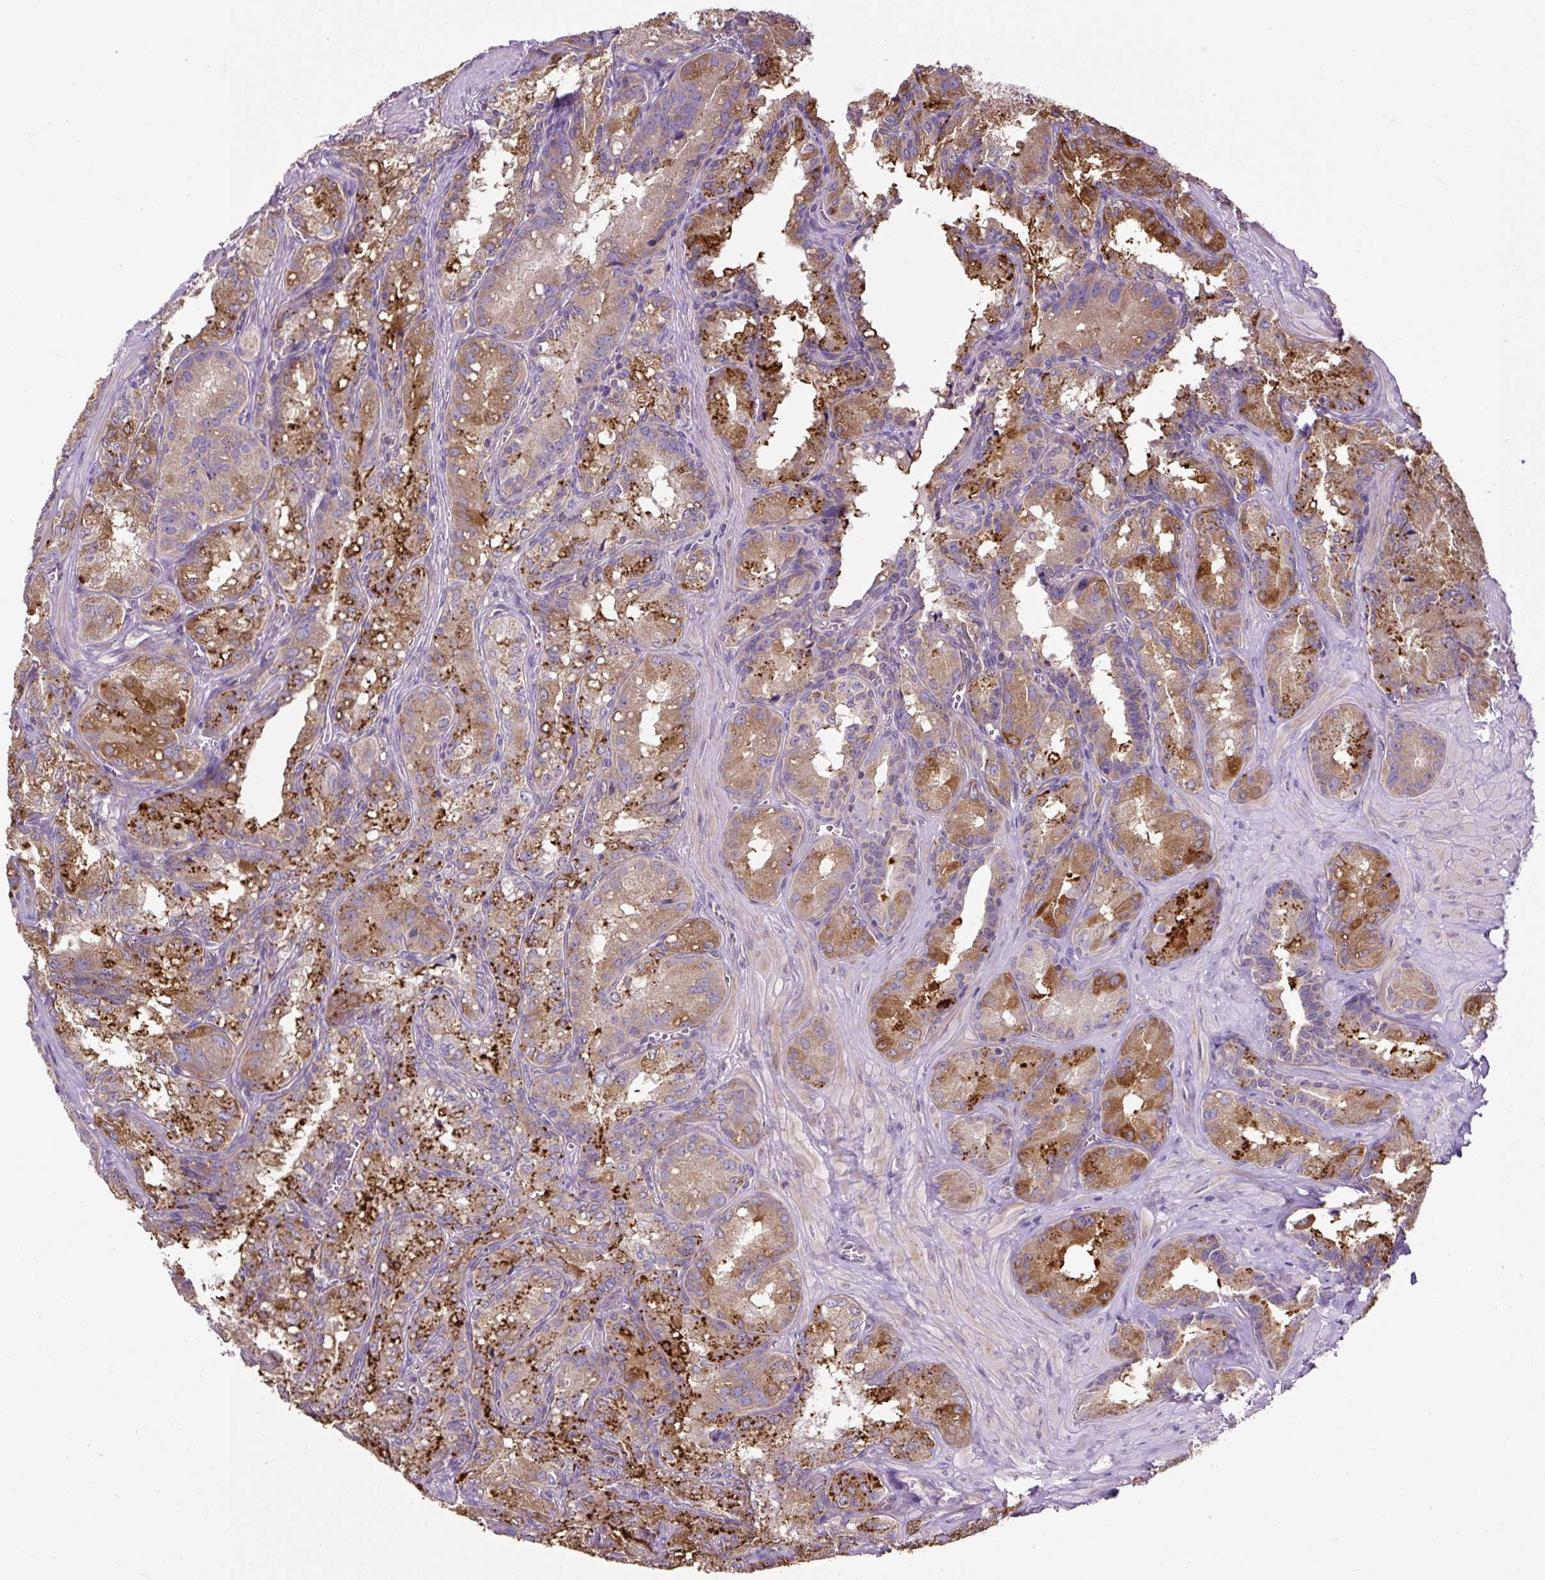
{"staining": {"intensity": "moderate", "quantity": ">75%", "location": "cytoplasmic/membranous"}, "tissue": "seminal vesicle", "cell_type": "Glandular cells", "image_type": "normal", "snomed": [{"axis": "morphology", "description": "Normal tissue, NOS"}, {"axis": "topography", "description": "Seminal veicle"}], "caption": "Immunohistochemistry histopathology image of benign seminal vesicle: seminal vesicle stained using IHC demonstrates medium levels of moderate protein expression localized specifically in the cytoplasmic/membranous of glandular cells, appearing as a cytoplasmic/membranous brown color.", "gene": "ZNF547", "patient": {"sex": "male", "age": 47}}